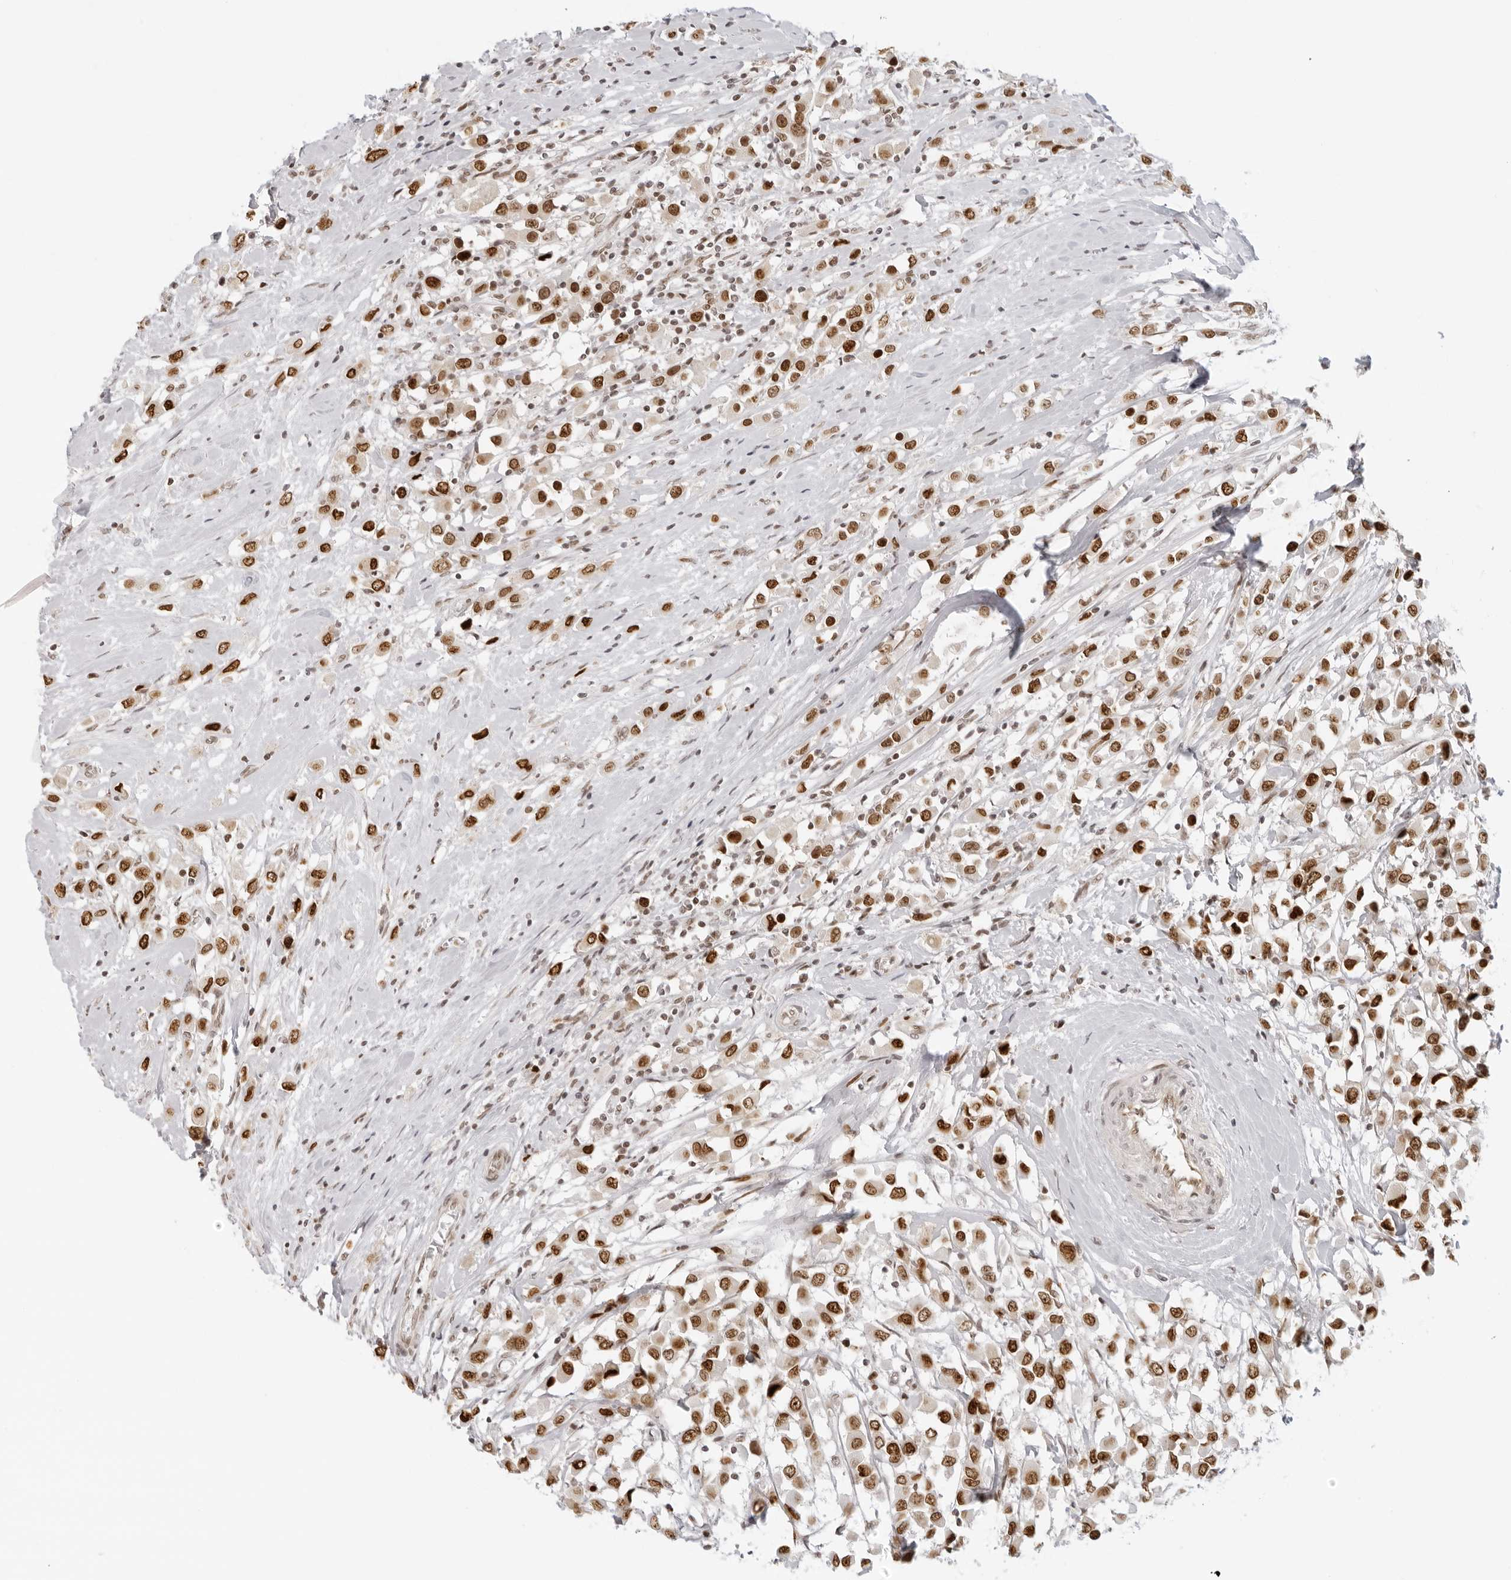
{"staining": {"intensity": "moderate", "quantity": ">75%", "location": "nuclear"}, "tissue": "breast cancer", "cell_type": "Tumor cells", "image_type": "cancer", "snomed": [{"axis": "morphology", "description": "Duct carcinoma"}, {"axis": "topography", "description": "Breast"}], "caption": "An image of human breast cancer (invasive ductal carcinoma) stained for a protein demonstrates moderate nuclear brown staining in tumor cells.", "gene": "RCC1", "patient": {"sex": "female", "age": 61}}